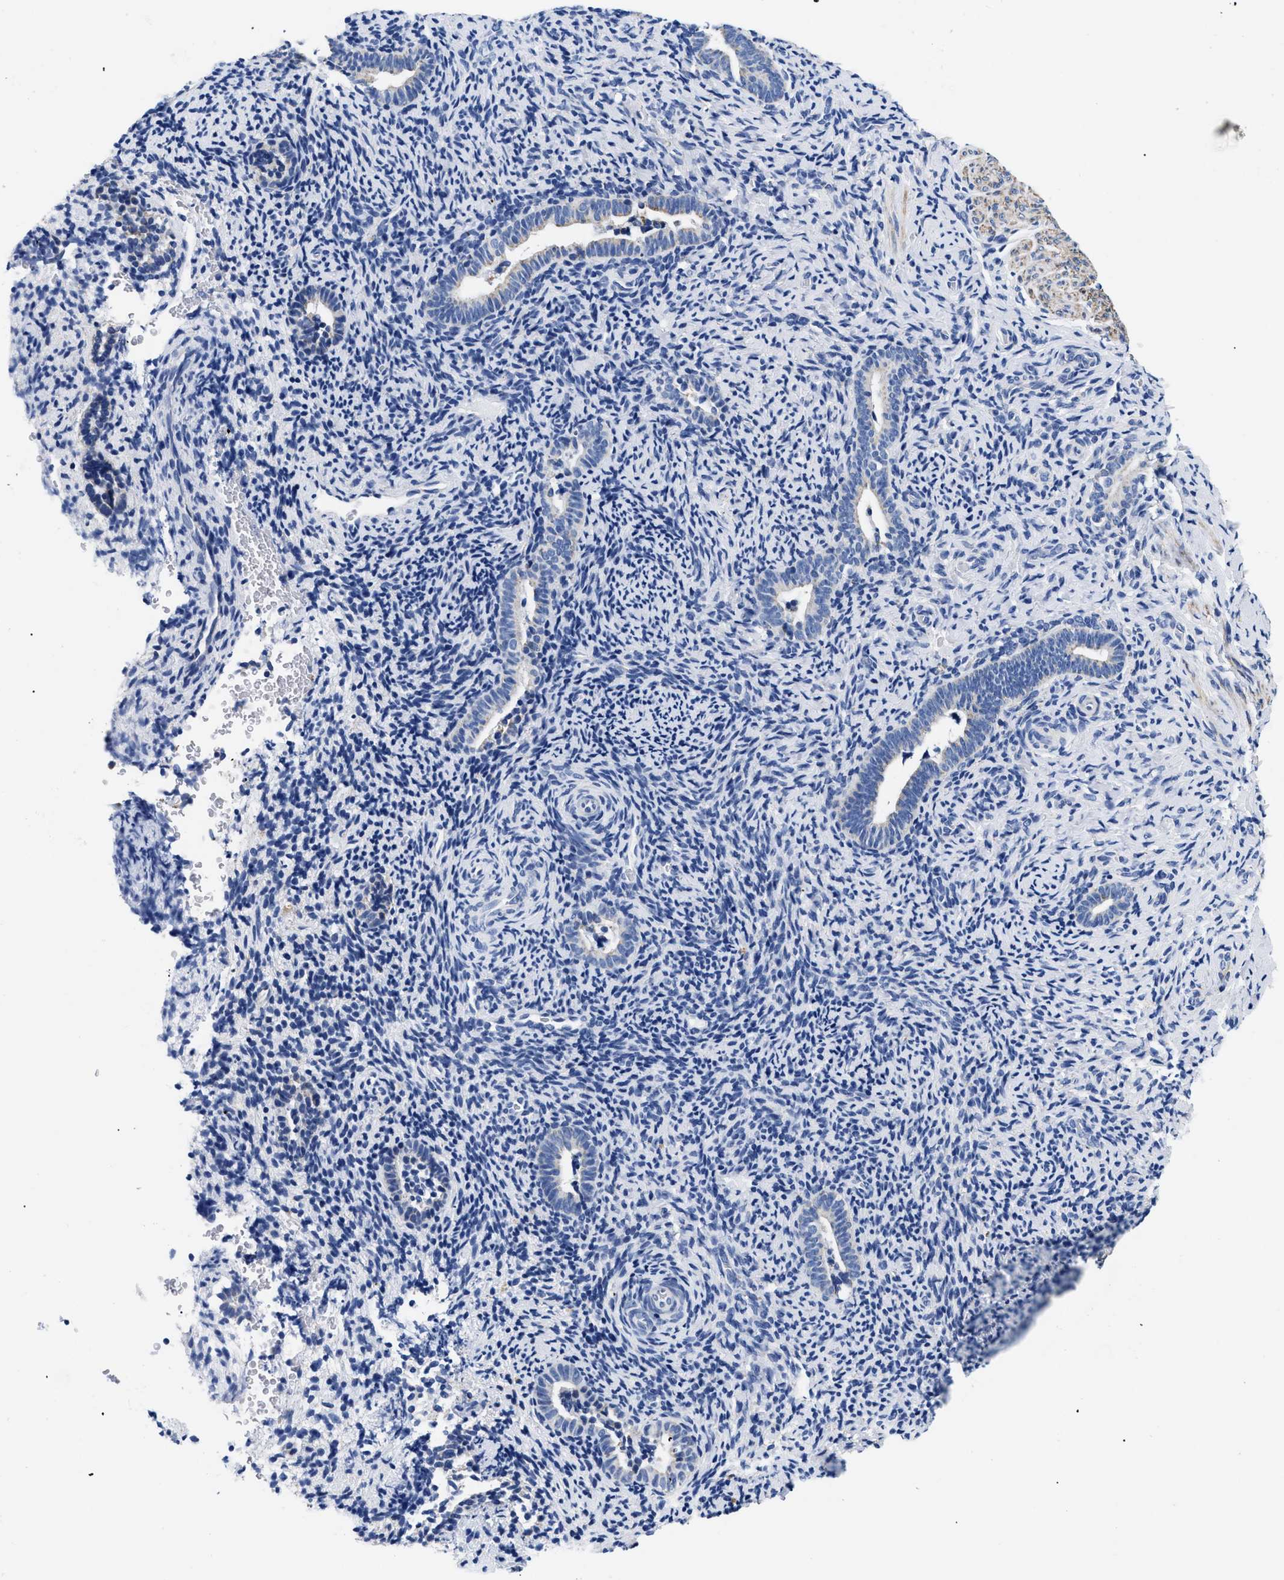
{"staining": {"intensity": "negative", "quantity": "none", "location": "none"}, "tissue": "endometrium", "cell_type": "Cells in endometrial stroma", "image_type": "normal", "snomed": [{"axis": "morphology", "description": "Normal tissue, NOS"}, {"axis": "topography", "description": "Endometrium"}], "caption": "IHC image of normal endometrium: human endometrium stained with DAB (3,3'-diaminobenzidine) displays no significant protein expression in cells in endometrial stroma. Nuclei are stained in blue.", "gene": "GPR149", "patient": {"sex": "female", "age": 51}}